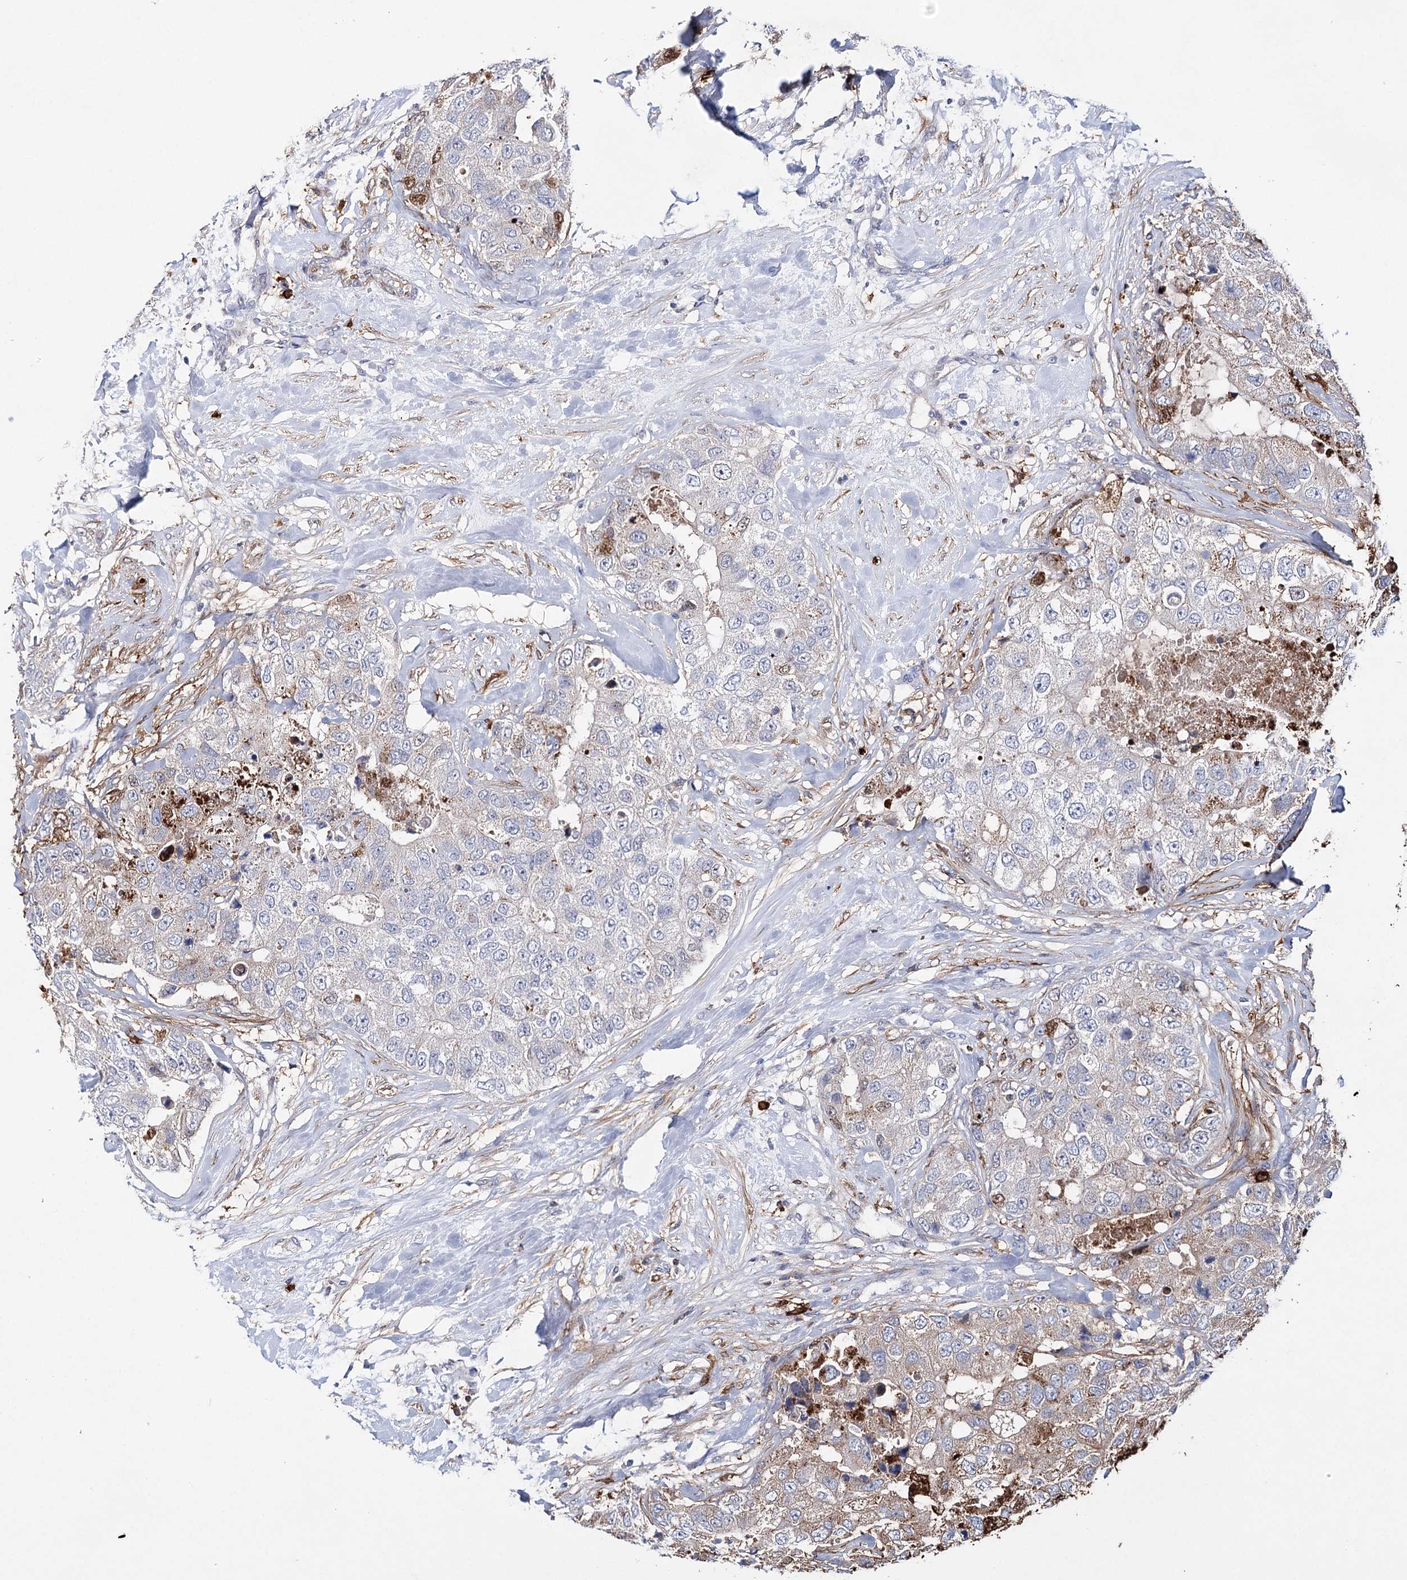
{"staining": {"intensity": "moderate", "quantity": "<25%", "location": "cytoplasmic/membranous"}, "tissue": "breast cancer", "cell_type": "Tumor cells", "image_type": "cancer", "snomed": [{"axis": "morphology", "description": "Duct carcinoma"}, {"axis": "topography", "description": "Breast"}], "caption": "Brown immunohistochemical staining in human intraductal carcinoma (breast) displays moderate cytoplasmic/membranous staining in about <25% of tumor cells.", "gene": "CFAP46", "patient": {"sex": "female", "age": 62}}